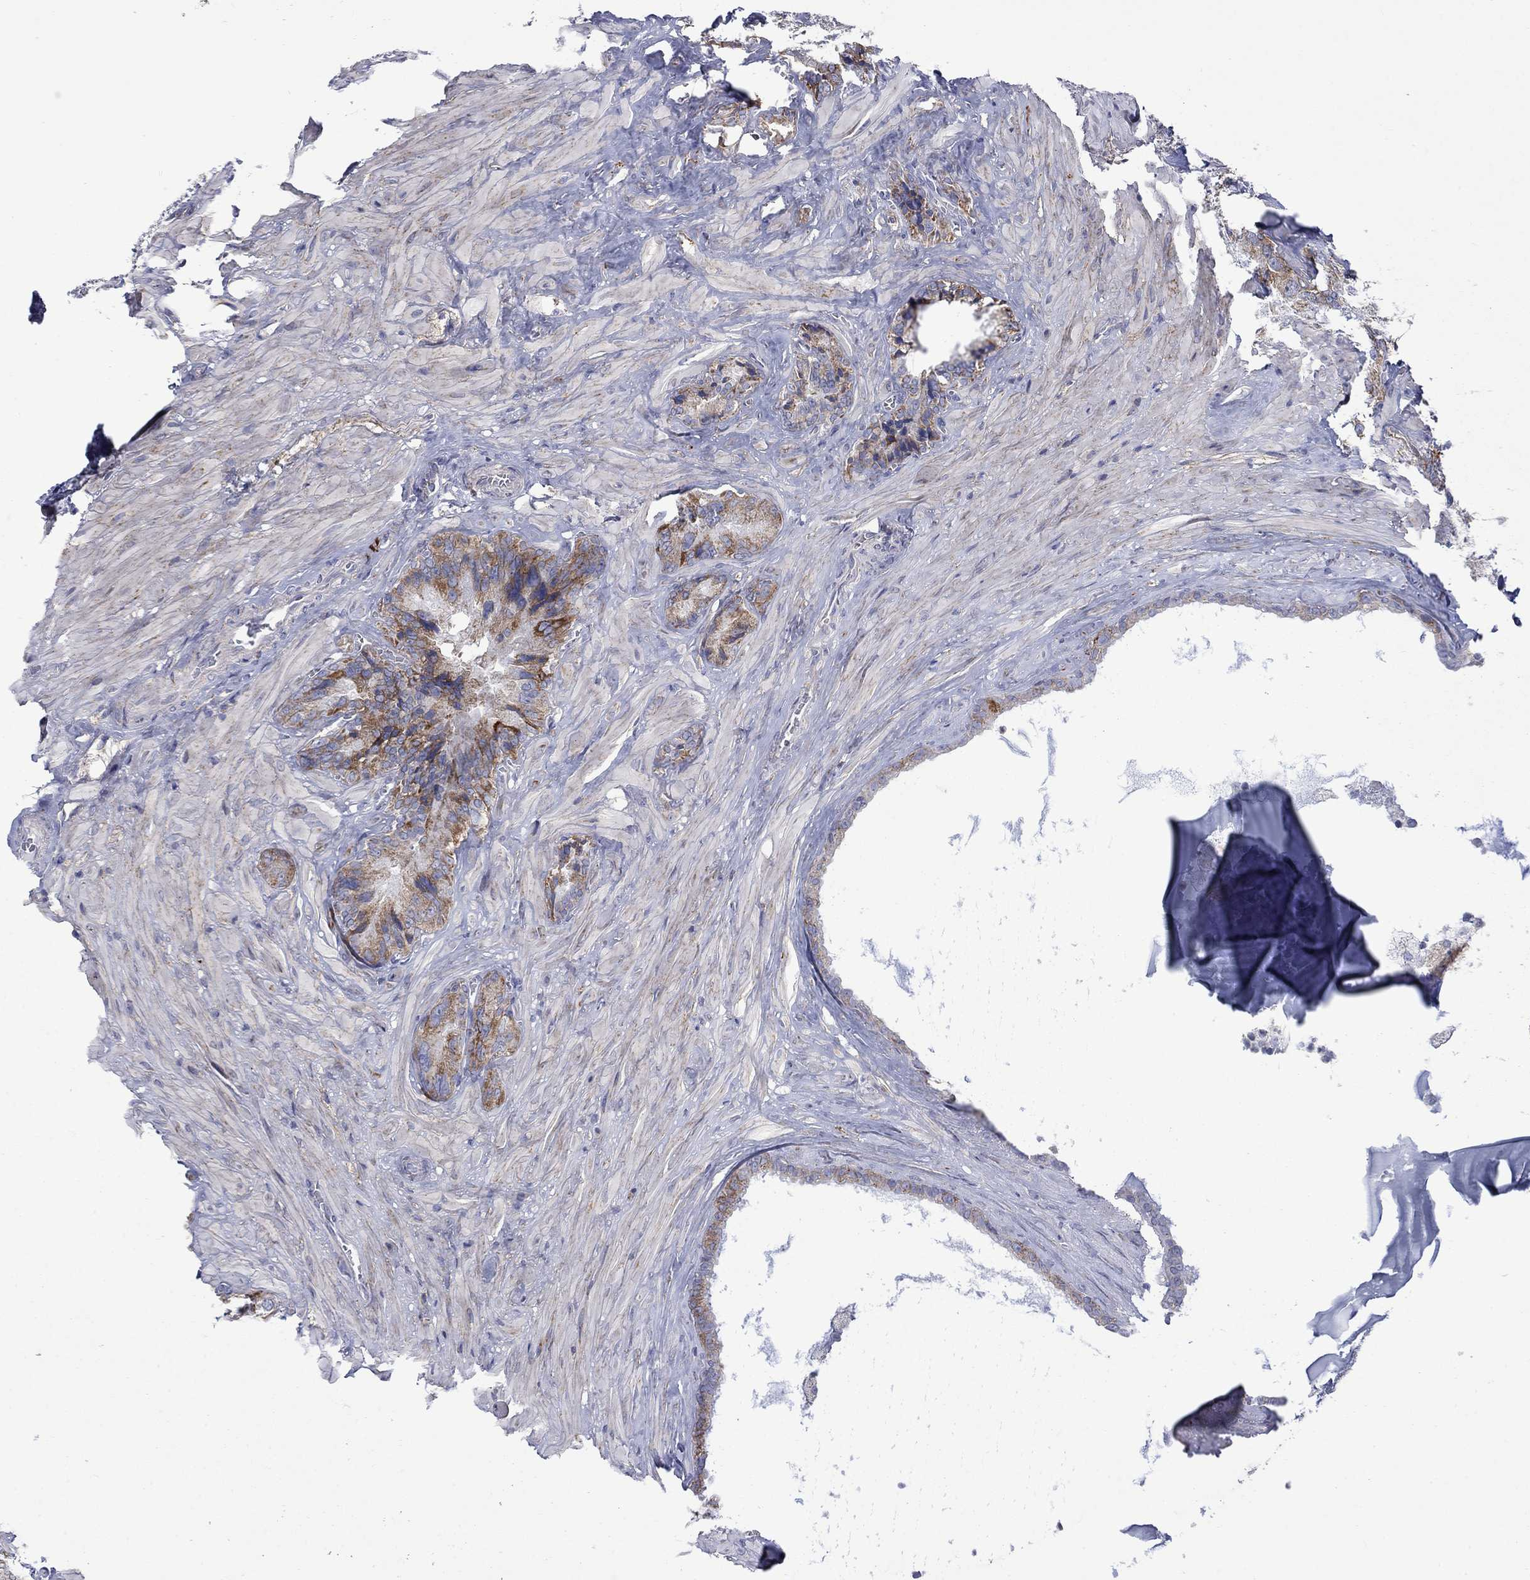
{"staining": {"intensity": "moderate", "quantity": "25%-75%", "location": "cytoplasmic/membranous"}, "tissue": "seminal vesicle", "cell_type": "Glandular cells", "image_type": "normal", "snomed": [{"axis": "morphology", "description": "Normal tissue, NOS"}, {"axis": "topography", "description": "Seminal veicle"}], "caption": "A medium amount of moderate cytoplasmic/membranous expression is present in about 25%-75% of glandular cells in unremarkable seminal vesicle. The protein of interest is stained brown, and the nuclei are stained in blue (DAB (3,3'-diaminobenzidine) IHC with brightfield microscopy, high magnification).", "gene": "CISD1", "patient": {"sex": "male", "age": 72}}